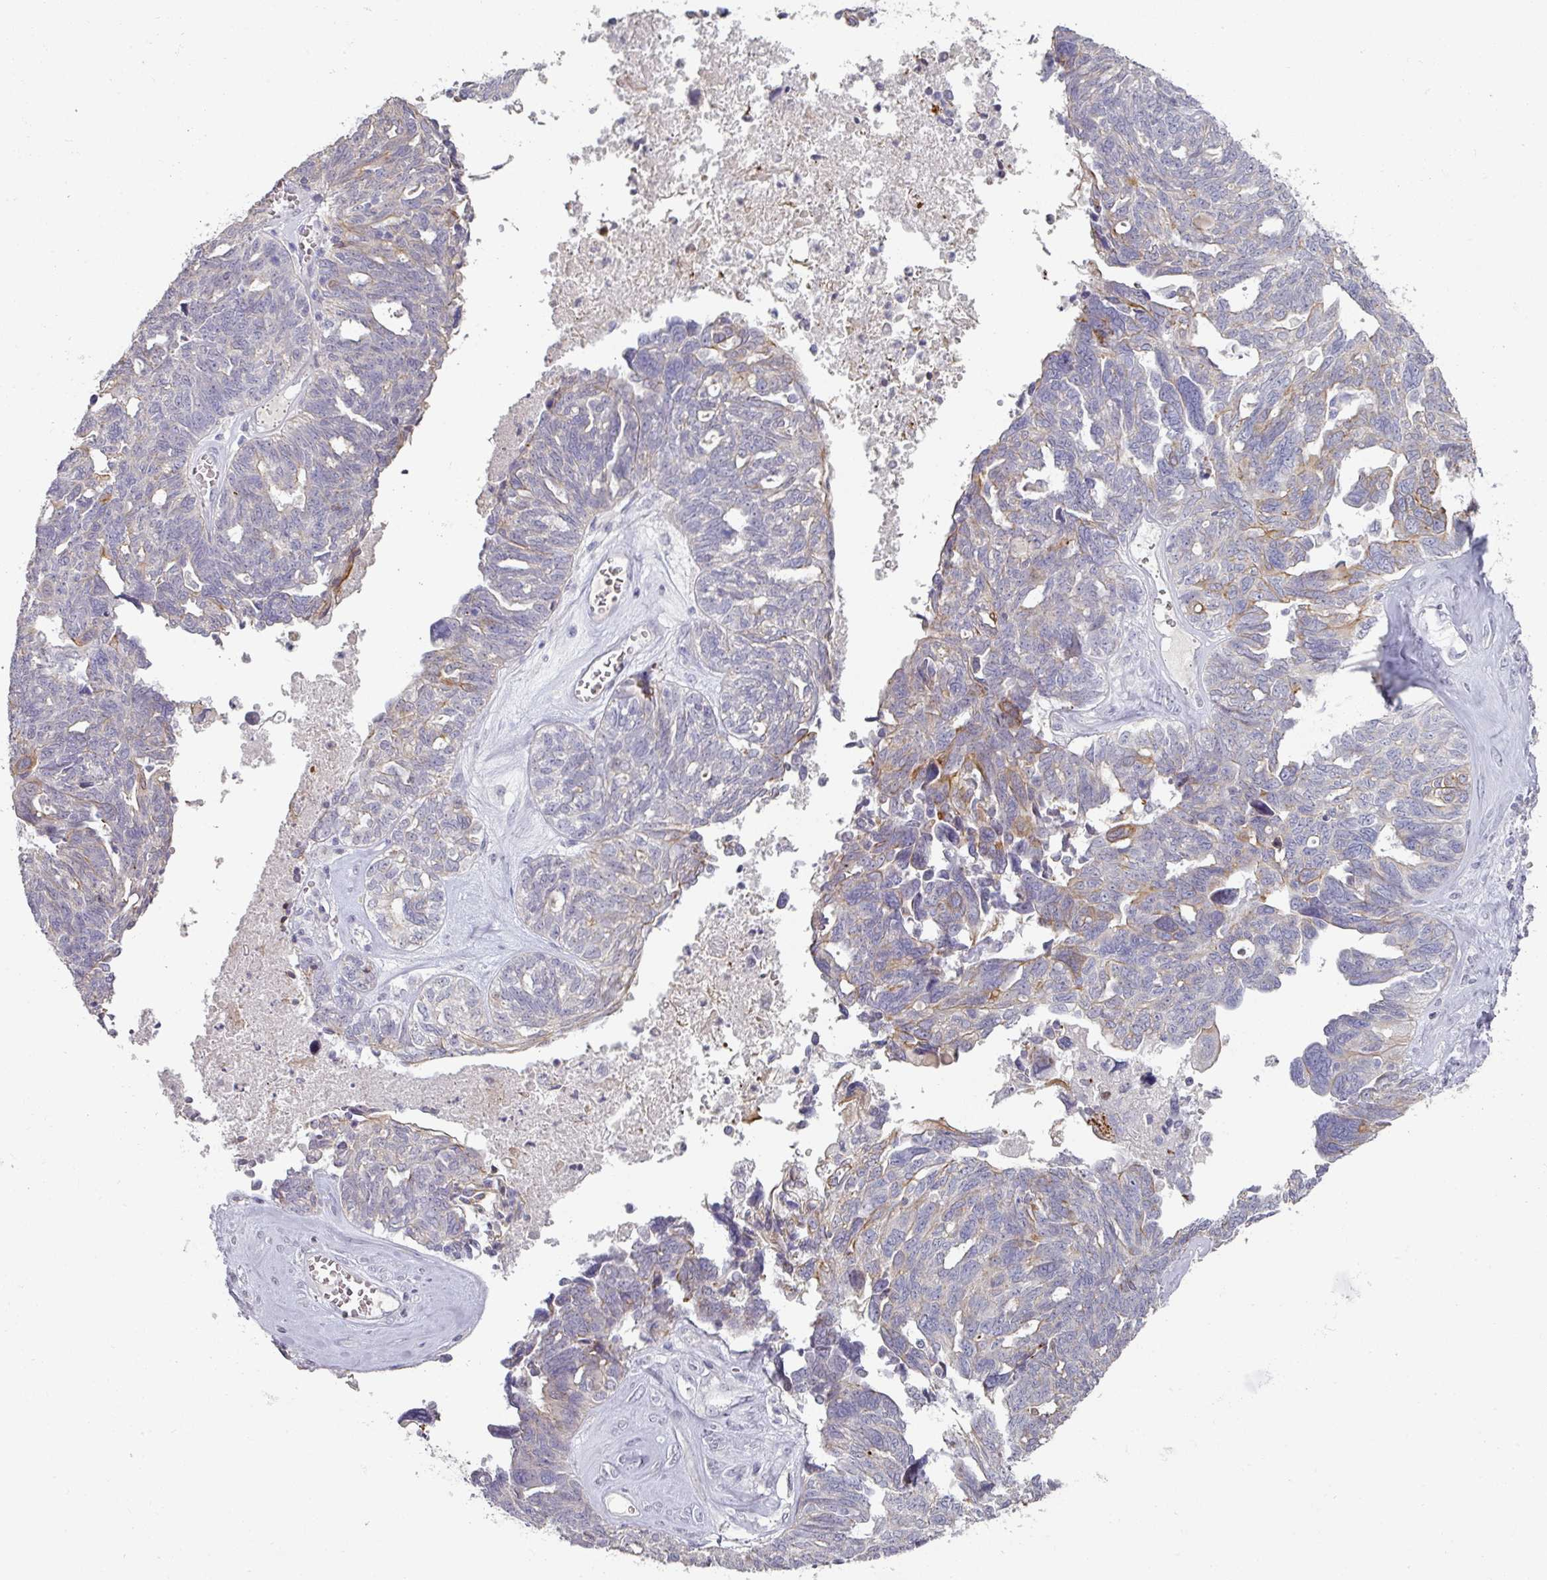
{"staining": {"intensity": "moderate", "quantity": "<25%", "location": "cytoplasmic/membranous"}, "tissue": "ovarian cancer", "cell_type": "Tumor cells", "image_type": "cancer", "snomed": [{"axis": "morphology", "description": "Cystadenocarcinoma, serous, NOS"}, {"axis": "topography", "description": "Ovary"}], "caption": "Immunohistochemistry (IHC) photomicrograph of serous cystadenocarcinoma (ovarian) stained for a protein (brown), which exhibits low levels of moderate cytoplasmic/membranous staining in about <25% of tumor cells.", "gene": "GTF2H3", "patient": {"sex": "female", "age": 79}}